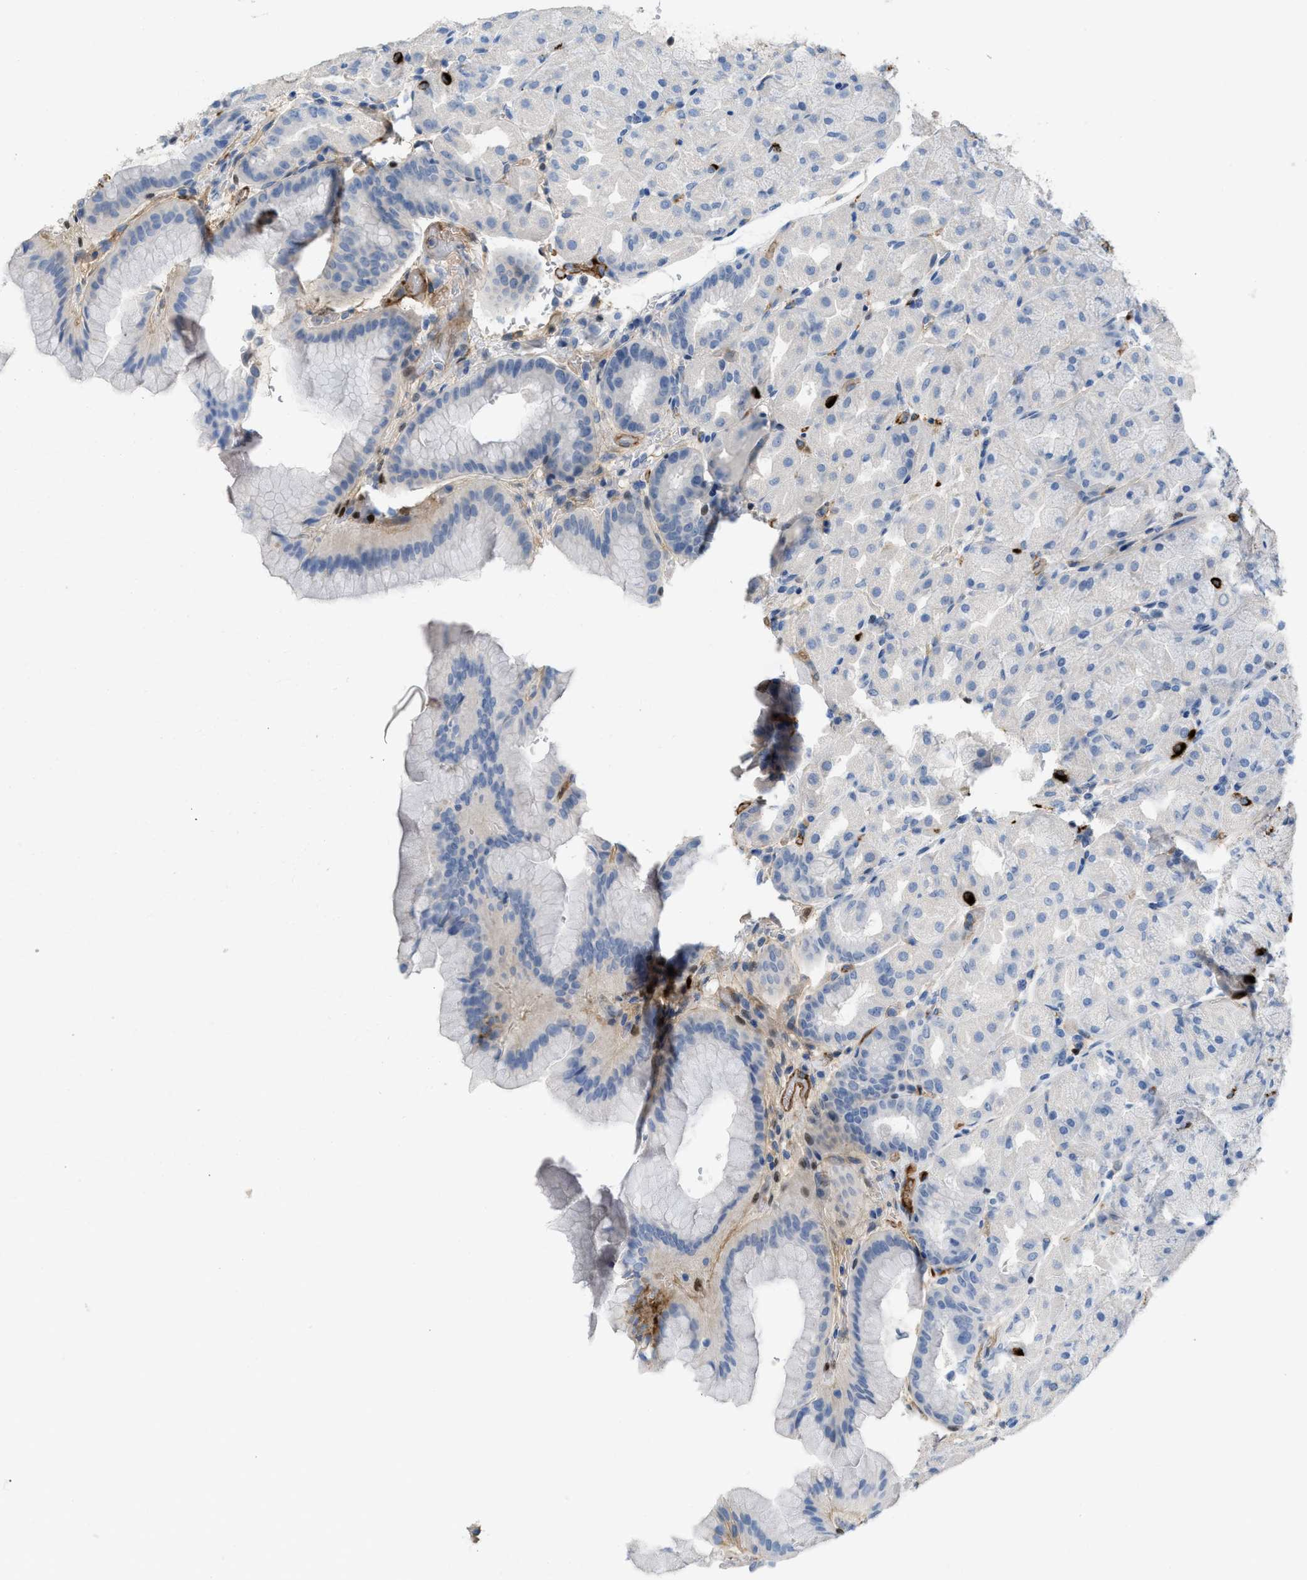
{"staining": {"intensity": "negative", "quantity": "none", "location": "none"}, "tissue": "stomach", "cell_type": "Glandular cells", "image_type": "normal", "snomed": [{"axis": "morphology", "description": "Normal tissue, NOS"}, {"axis": "morphology", "description": "Carcinoid, malignant, NOS"}, {"axis": "topography", "description": "Stomach, upper"}], "caption": "High power microscopy photomicrograph of an IHC image of unremarkable stomach, revealing no significant positivity in glandular cells. (Stains: DAB immunohistochemistry with hematoxylin counter stain, Microscopy: brightfield microscopy at high magnification).", "gene": "LEF1", "patient": {"sex": "male", "age": 39}}